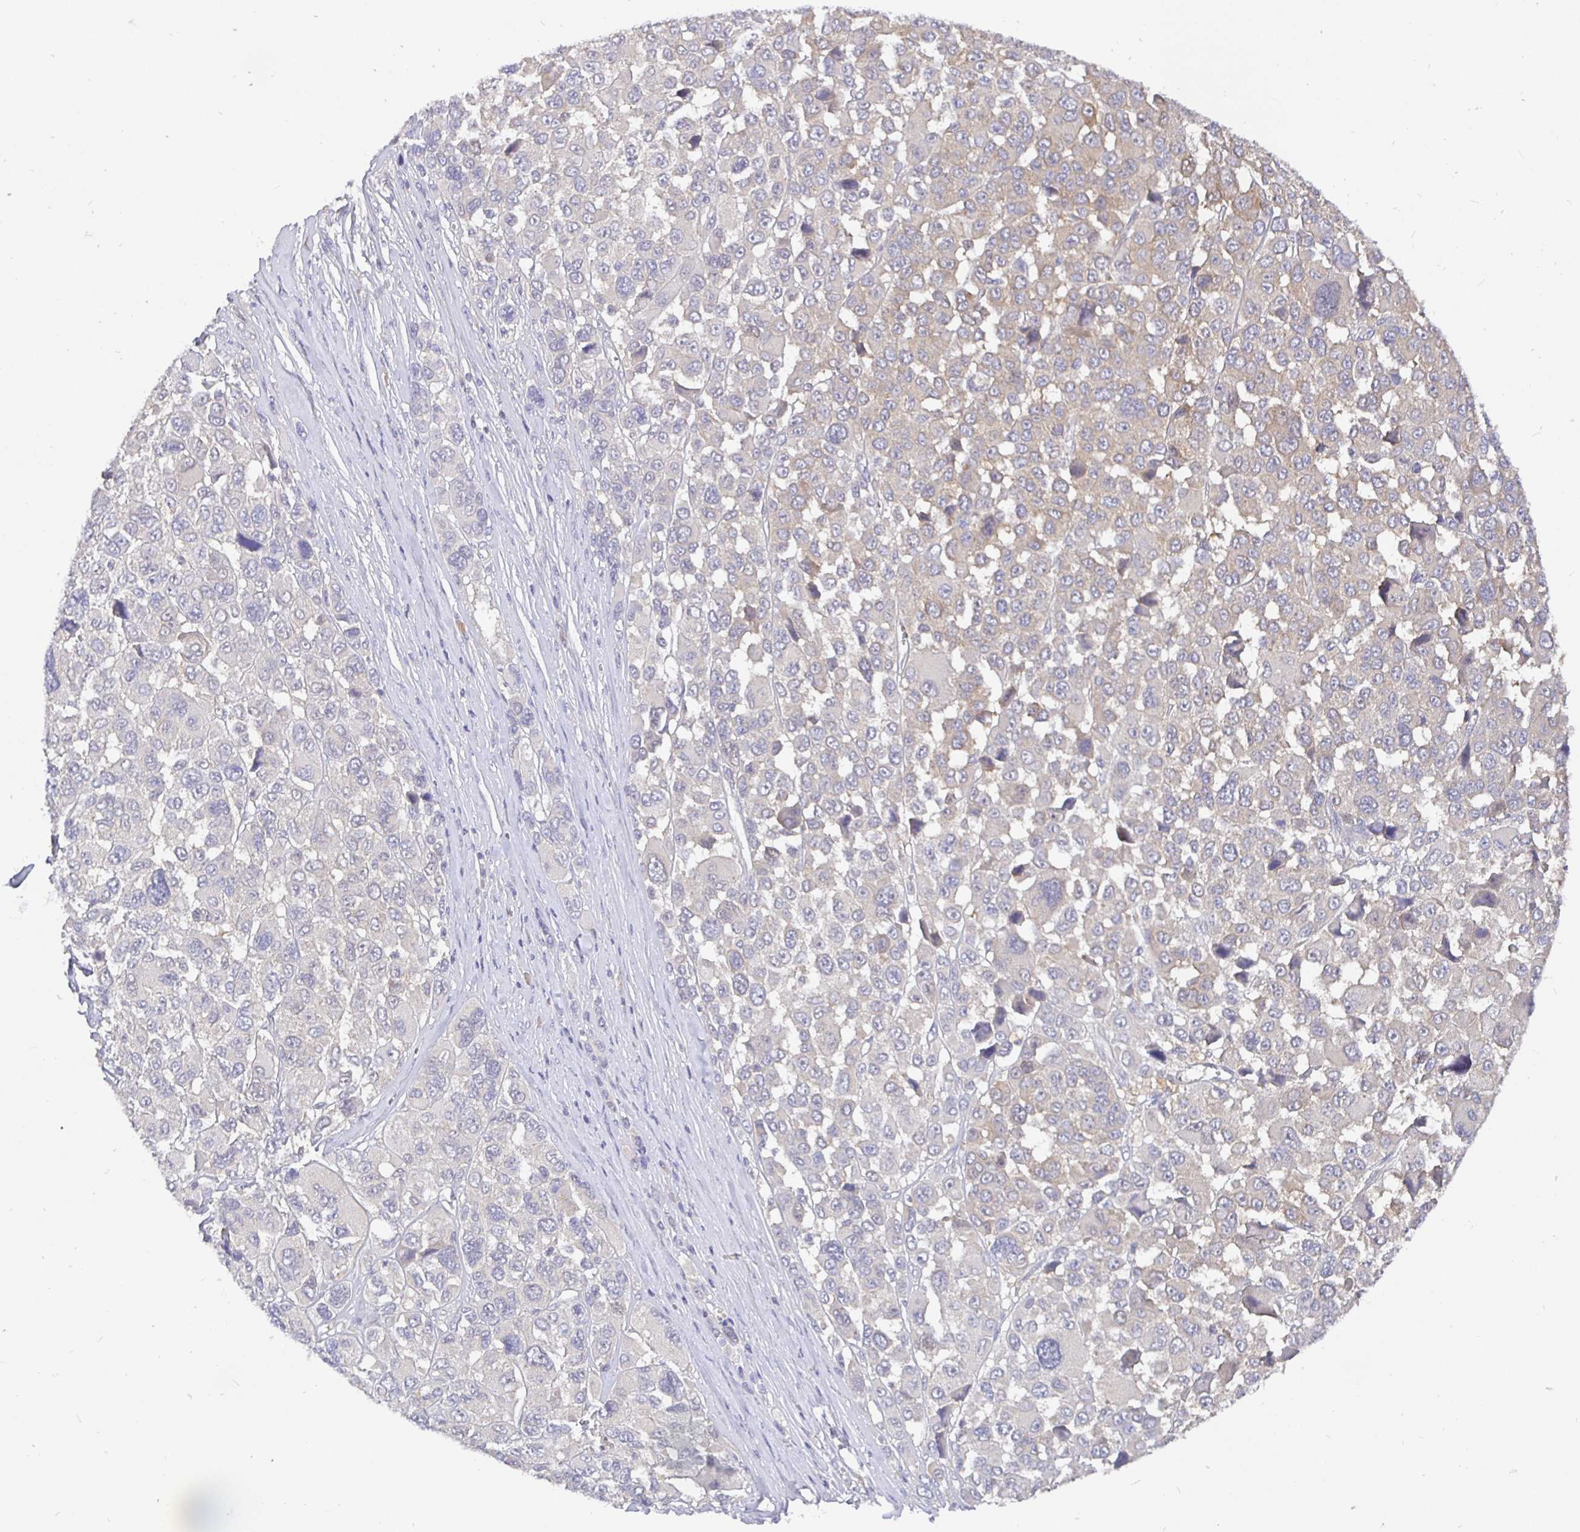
{"staining": {"intensity": "negative", "quantity": "none", "location": "none"}, "tissue": "melanoma", "cell_type": "Tumor cells", "image_type": "cancer", "snomed": [{"axis": "morphology", "description": "Malignant melanoma, NOS"}, {"axis": "topography", "description": "Skin"}], "caption": "DAB immunohistochemical staining of human melanoma shows no significant expression in tumor cells.", "gene": "KIF21A", "patient": {"sex": "female", "age": 66}}